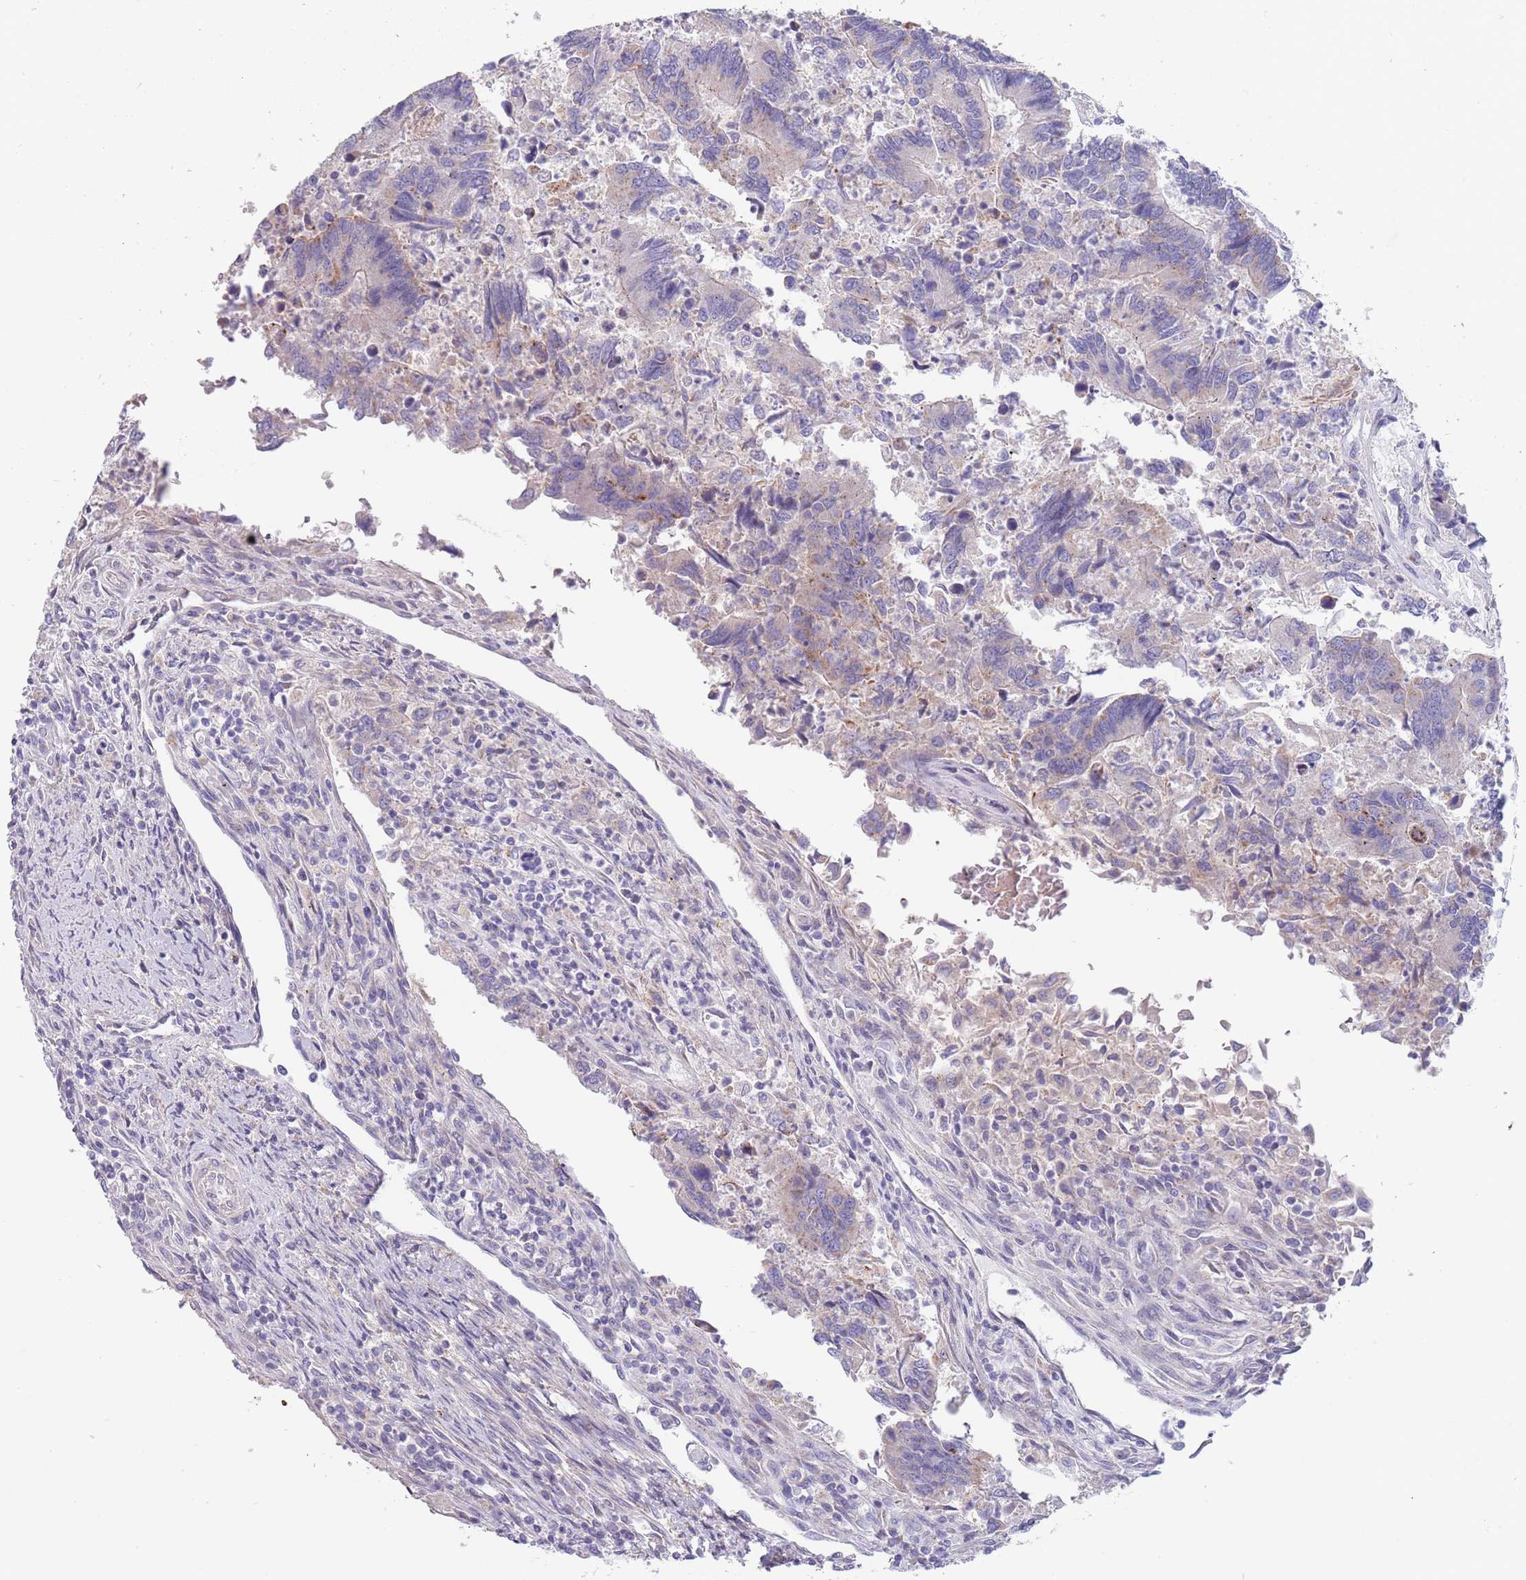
{"staining": {"intensity": "negative", "quantity": "none", "location": "none"}, "tissue": "colorectal cancer", "cell_type": "Tumor cells", "image_type": "cancer", "snomed": [{"axis": "morphology", "description": "Adenocarcinoma, NOS"}, {"axis": "topography", "description": "Colon"}], "caption": "The histopathology image reveals no staining of tumor cells in adenocarcinoma (colorectal).", "gene": "MAN1C1", "patient": {"sex": "female", "age": 67}}